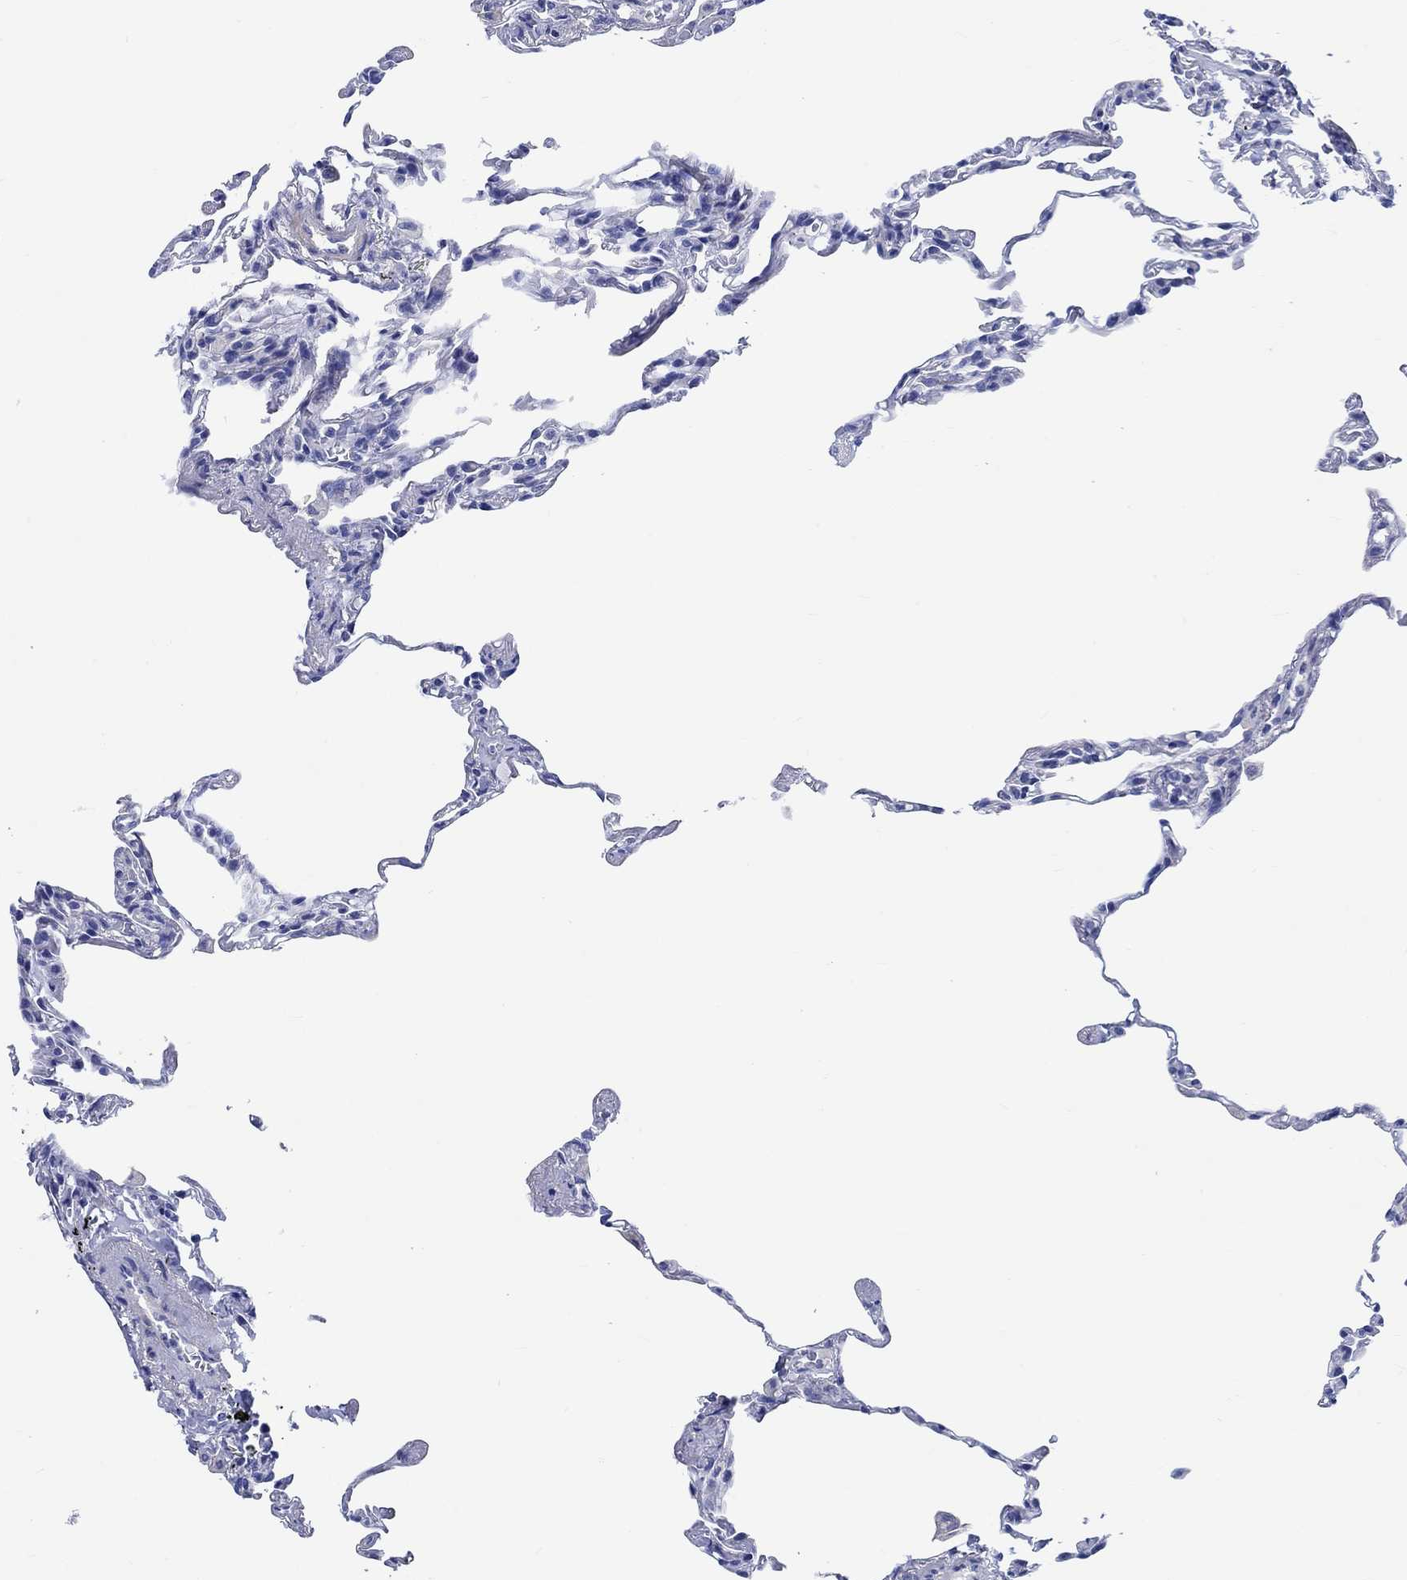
{"staining": {"intensity": "negative", "quantity": "none", "location": "none"}, "tissue": "lung", "cell_type": "Alveolar cells", "image_type": "normal", "snomed": [{"axis": "morphology", "description": "Normal tissue, NOS"}, {"axis": "topography", "description": "Lung"}], "caption": "DAB (3,3'-diaminobenzidine) immunohistochemical staining of unremarkable human lung shows no significant expression in alveolar cells.", "gene": "SHISA4", "patient": {"sex": "female", "age": 57}}